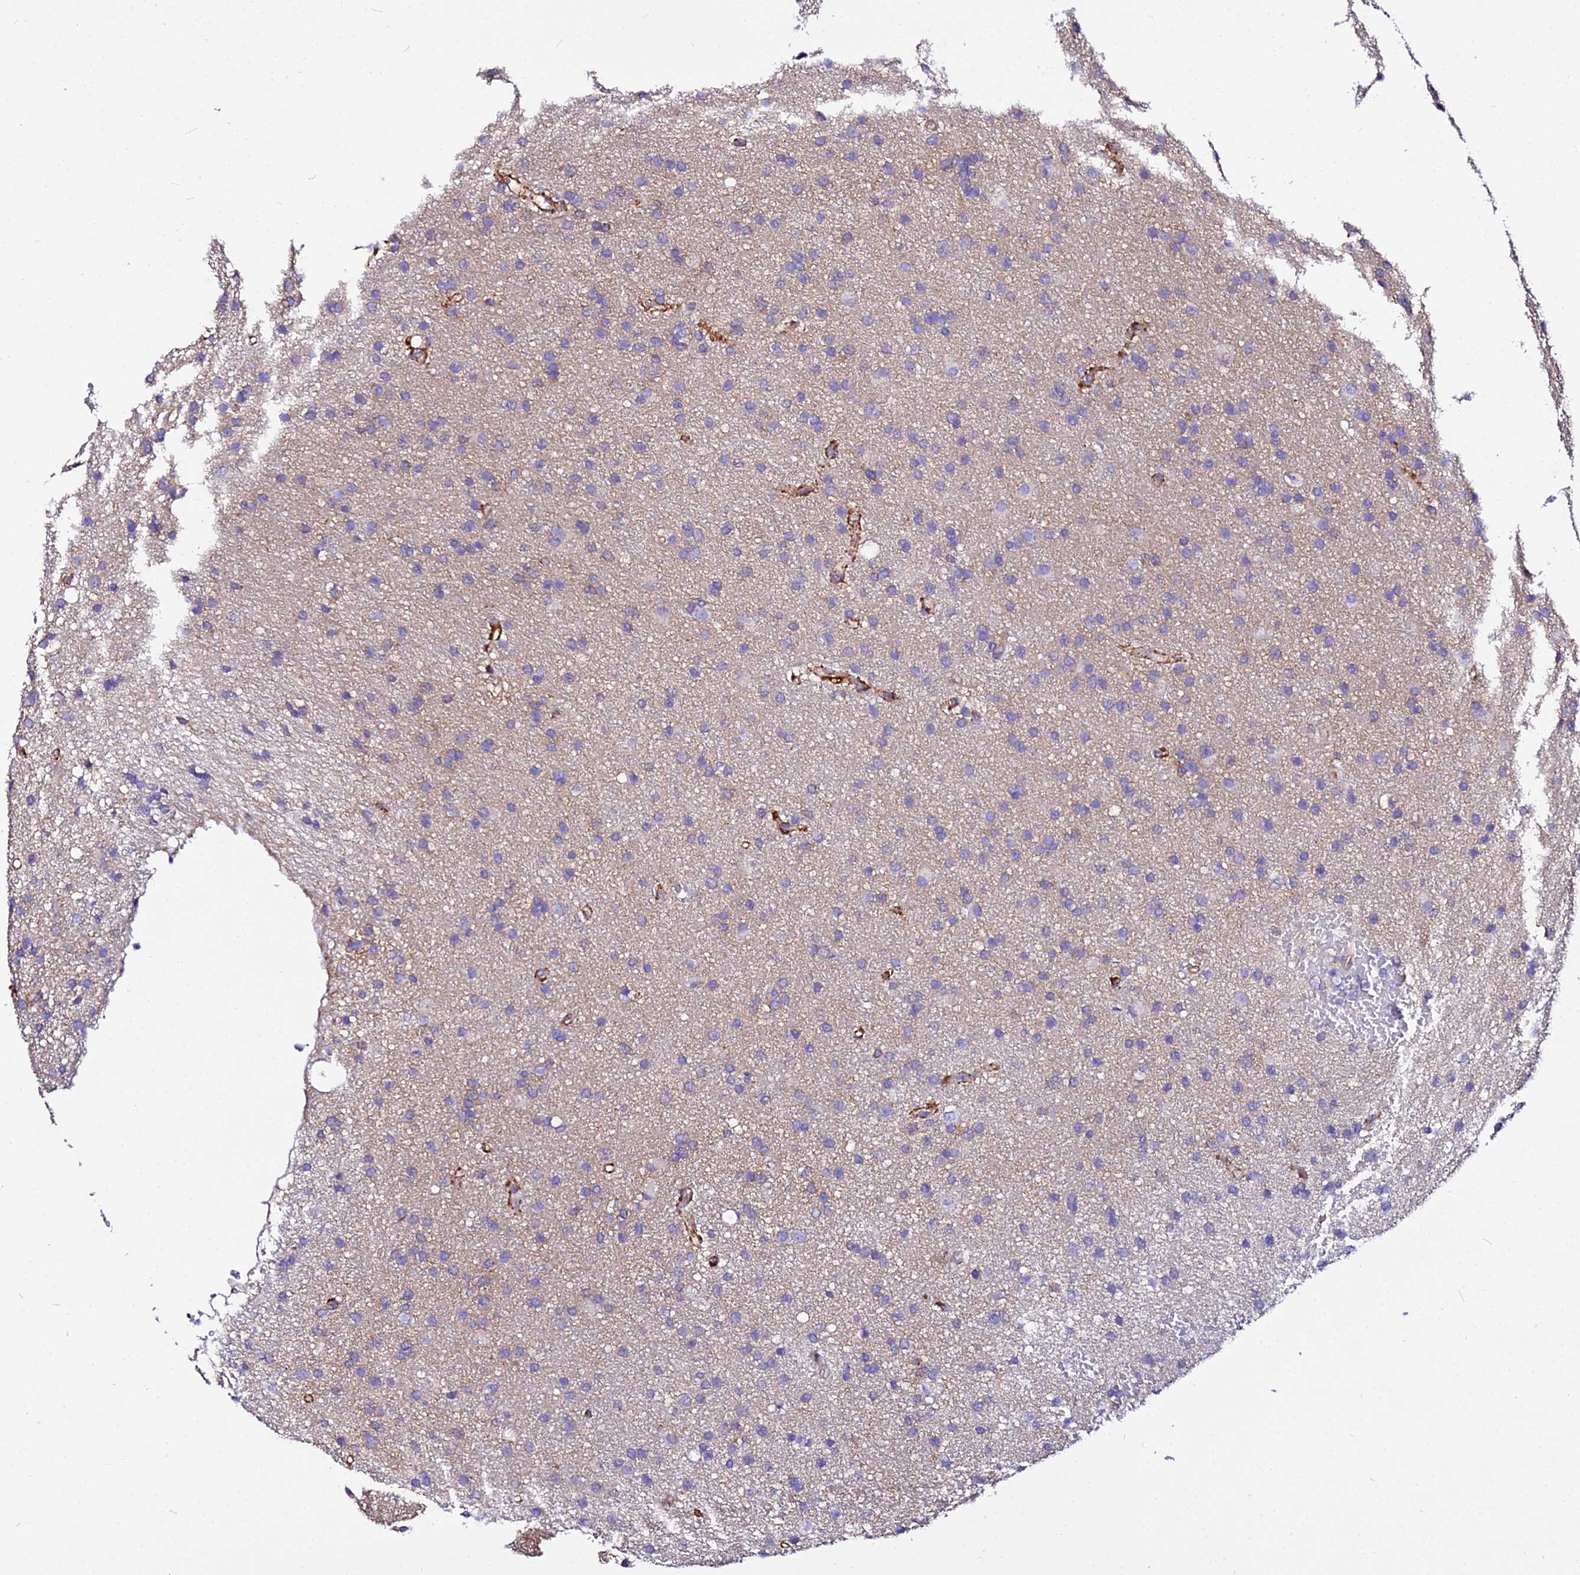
{"staining": {"intensity": "negative", "quantity": "none", "location": "none"}, "tissue": "glioma", "cell_type": "Tumor cells", "image_type": "cancer", "snomed": [{"axis": "morphology", "description": "Glioma, malignant, High grade"}, {"axis": "topography", "description": "Brain"}], "caption": "IHC of human glioma demonstrates no positivity in tumor cells.", "gene": "DAW1", "patient": {"sex": "male", "age": 77}}